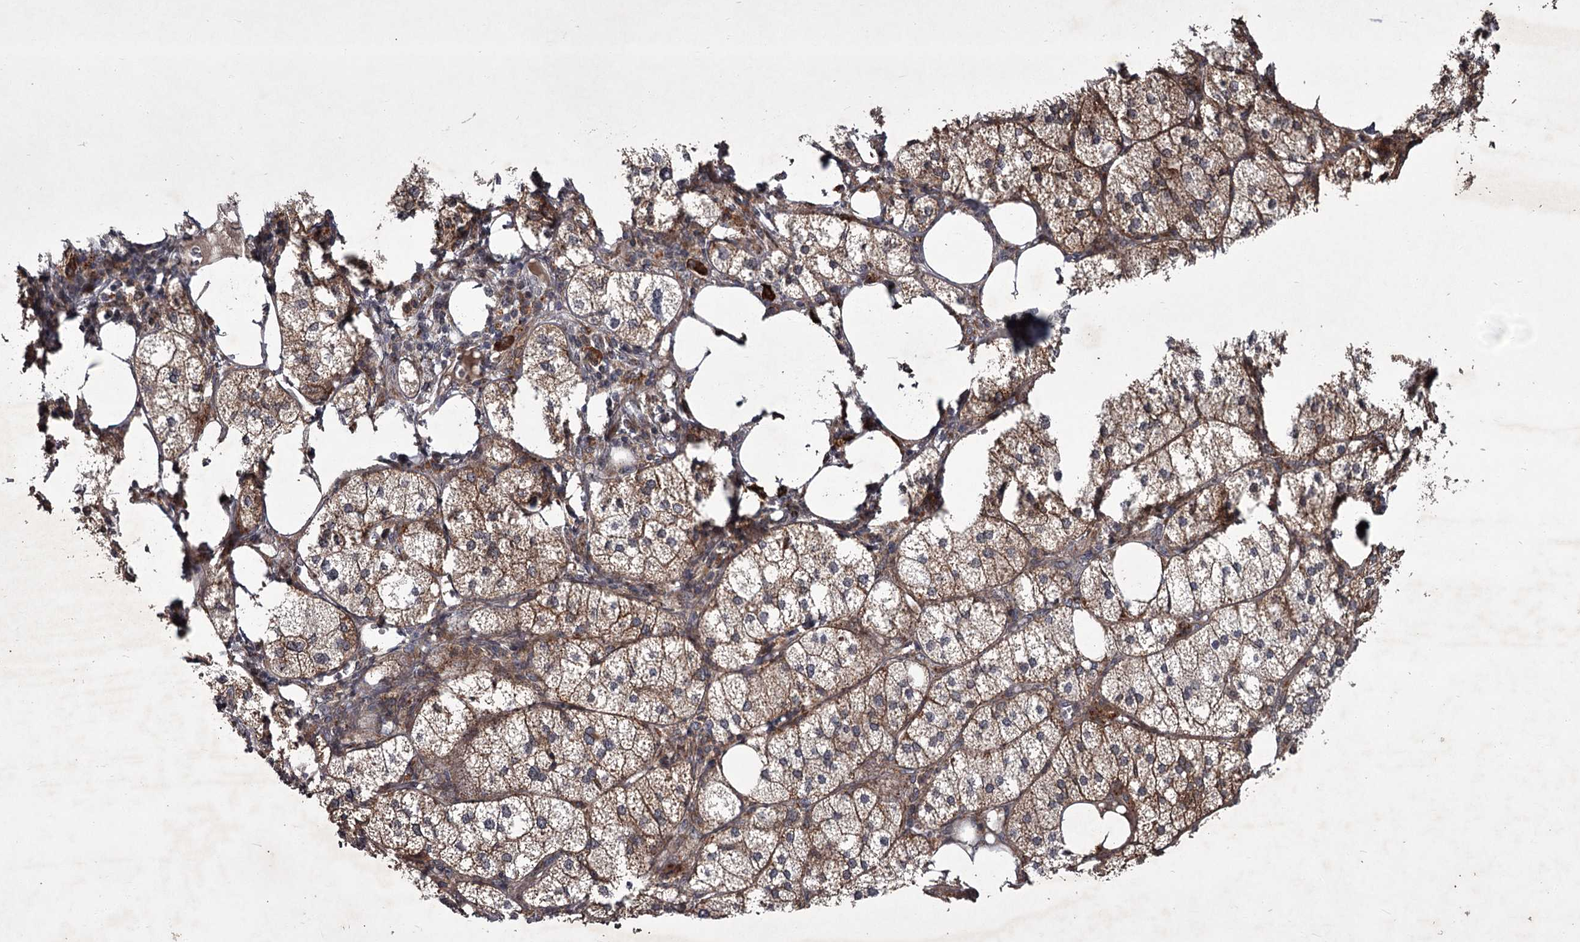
{"staining": {"intensity": "moderate", "quantity": ">75%", "location": "cytoplasmic/membranous"}, "tissue": "adrenal gland", "cell_type": "Glandular cells", "image_type": "normal", "snomed": [{"axis": "morphology", "description": "Normal tissue, NOS"}, {"axis": "topography", "description": "Adrenal gland"}], "caption": "A high-resolution micrograph shows IHC staining of normal adrenal gland, which exhibits moderate cytoplasmic/membranous expression in approximately >75% of glandular cells.", "gene": "UNC93B1", "patient": {"sex": "female", "age": 61}}